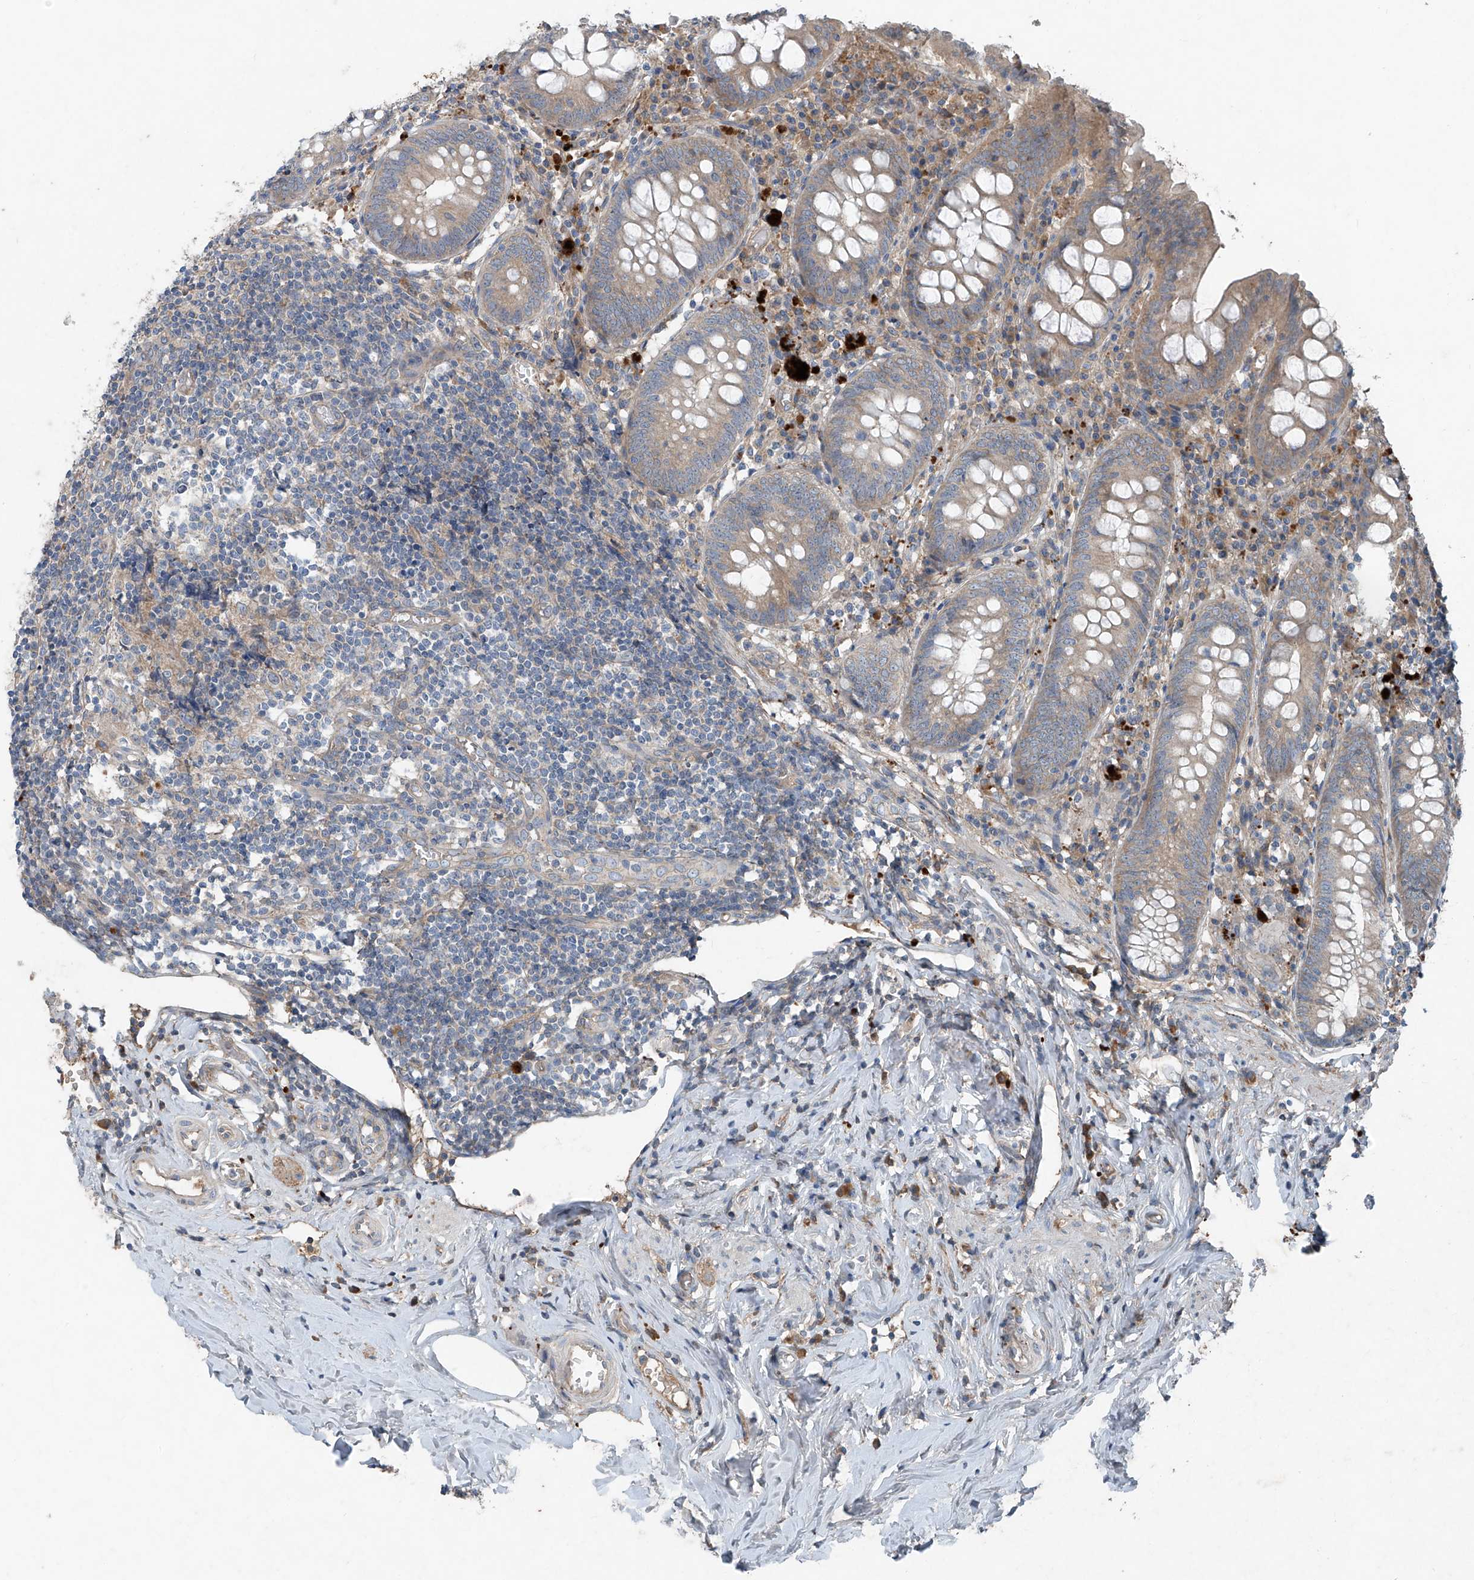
{"staining": {"intensity": "moderate", "quantity": "25%-75%", "location": "cytoplasmic/membranous"}, "tissue": "appendix", "cell_type": "Glandular cells", "image_type": "normal", "snomed": [{"axis": "morphology", "description": "Normal tissue, NOS"}, {"axis": "topography", "description": "Appendix"}], "caption": "Glandular cells exhibit medium levels of moderate cytoplasmic/membranous staining in about 25%-75% of cells in normal human appendix.", "gene": "FOXRED2", "patient": {"sex": "female", "age": 54}}